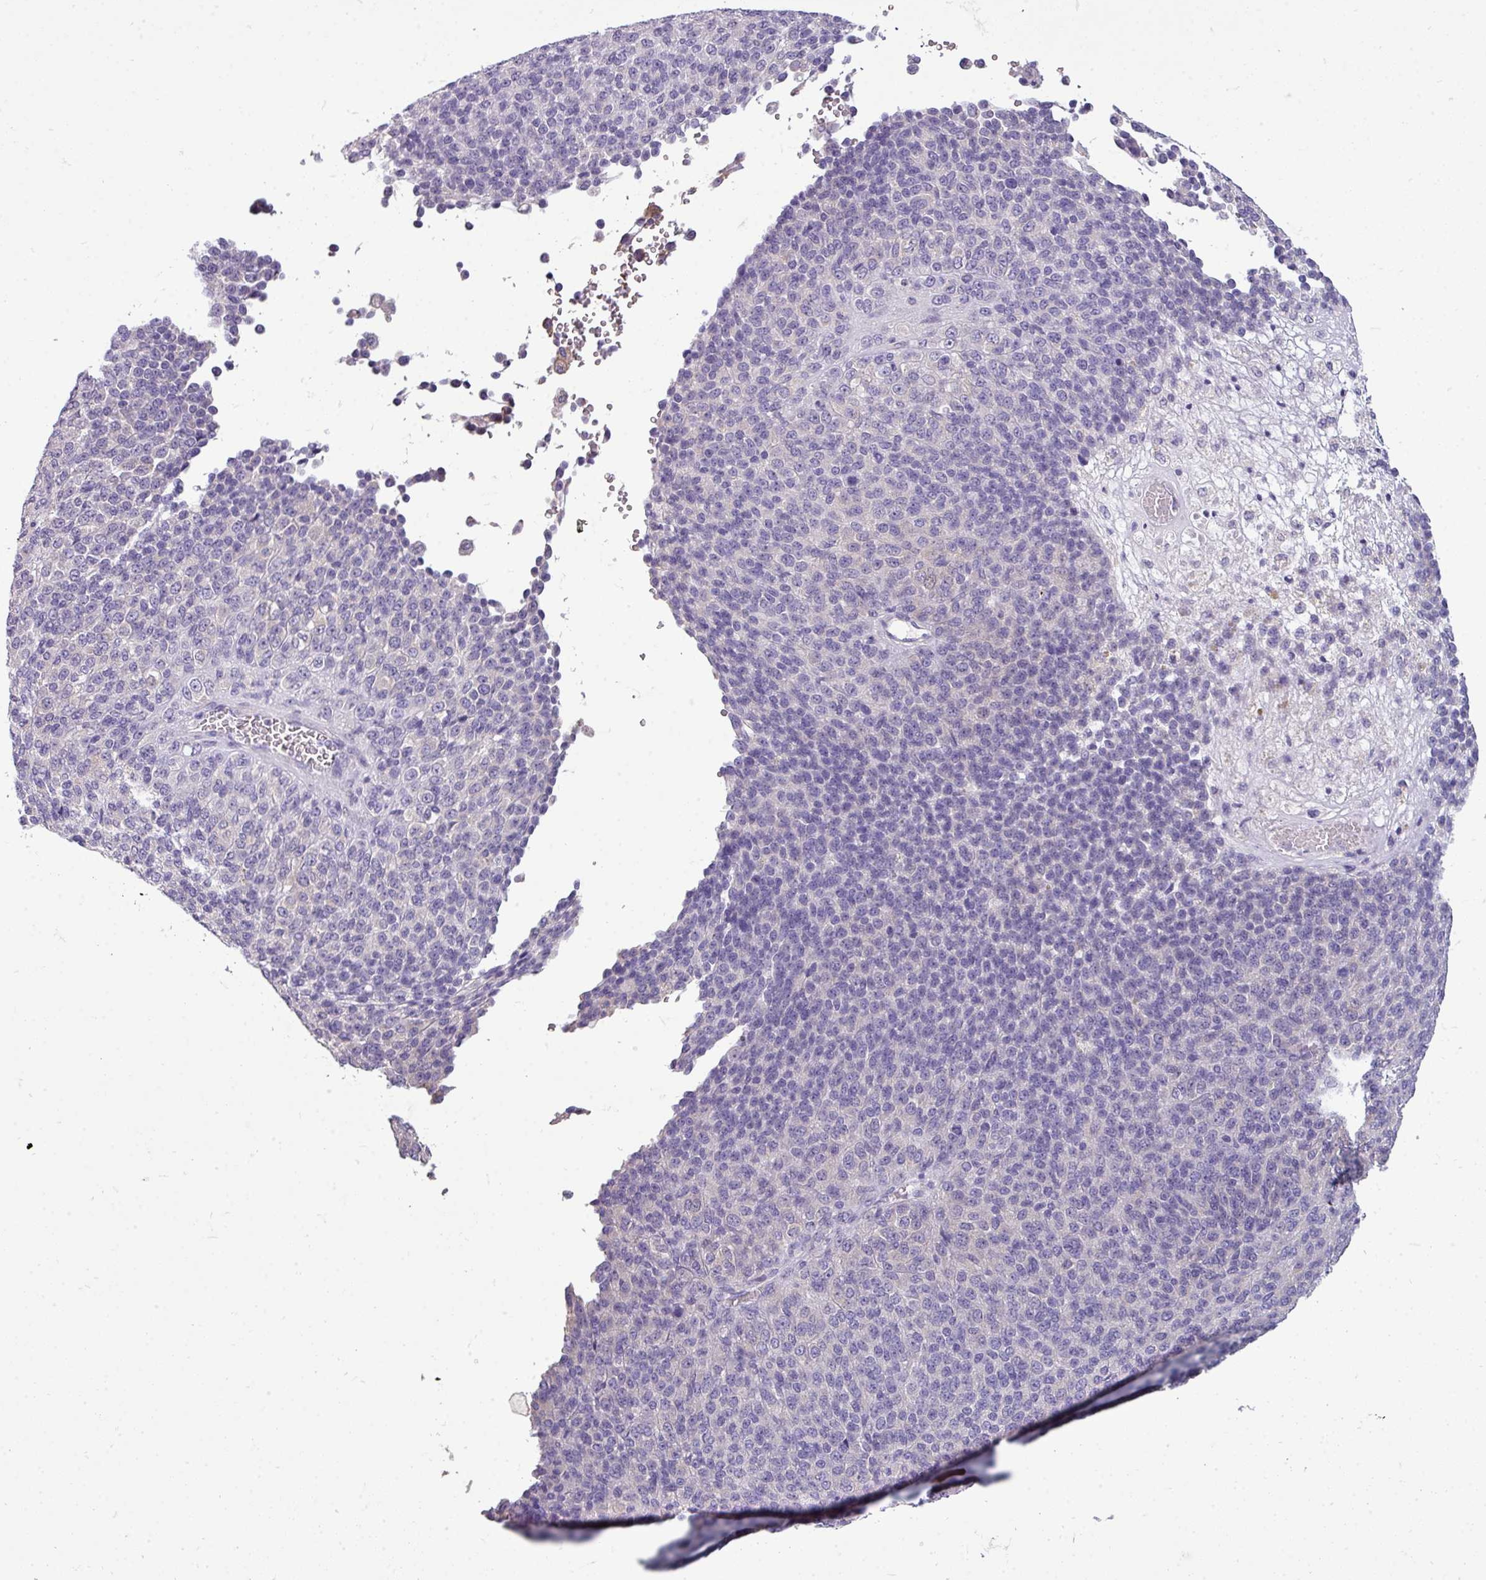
{"staining": {"intensity": "negative", "quantity": "none", "location": "none"}, "tissue": "melanoma", "cell_type": "Tumor cells", "image_type": "cancer", "snomed": [{"axis": "morphology", "description": "Malignant melanoma, Metastatic site"}, {"axis": "topography", "description": "Brain"}], "caption": "Malignant melanoma (metastatic site) stained for a protein using immunohistochemistry (IHC) displays no positivity tumor cells.", "gene": "DNAAF9", "patient": {"sex": "female", "age": 56}}